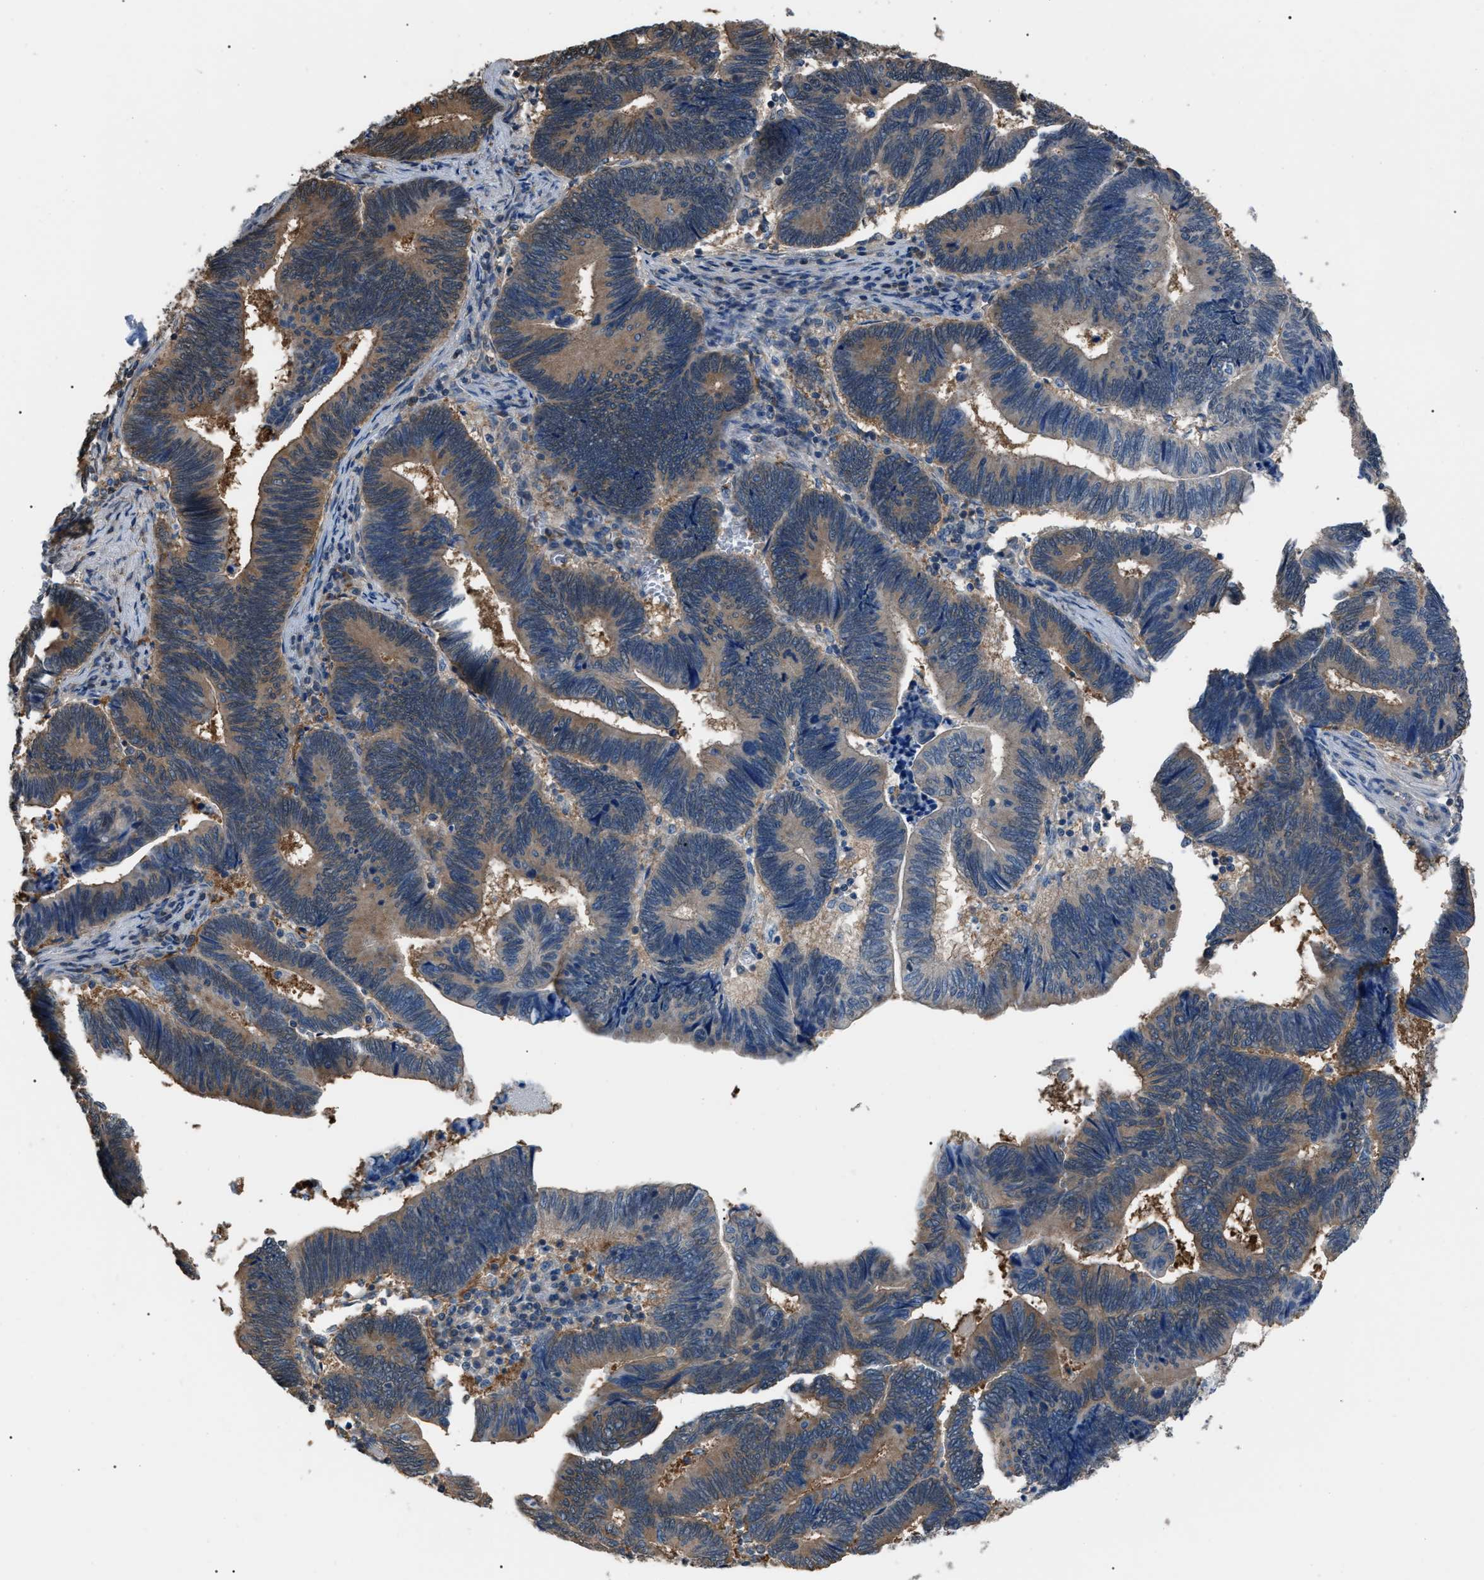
{"staining": {"intensity": "moderate", "quantity": "25%-75%", "location": "cytoplasmic/membranous"}, "tissue": "pancreatic cancer", "cell_type": "Tumor cells", "image_type": "cancer", "snomed": [{"axis": "morphology", "description": "Adenocarcinoma, NOS"}, {"axis": "topography", "description": "Pancreas"}], "caption": "DAB (3,3'-diaminobenzidine) immunohistochemical staining of pancreatic adenocarcinoma displays moderate cytoplasmic/membranous protein positivity in about 25%-75% of tumor cells. (Stains: DAB in brown, nuclei in blue, Microscopy: brightfield microscopy at high magnification).", "gene": "PDCD5", "patient": {"sex": "female", "age": 70}}